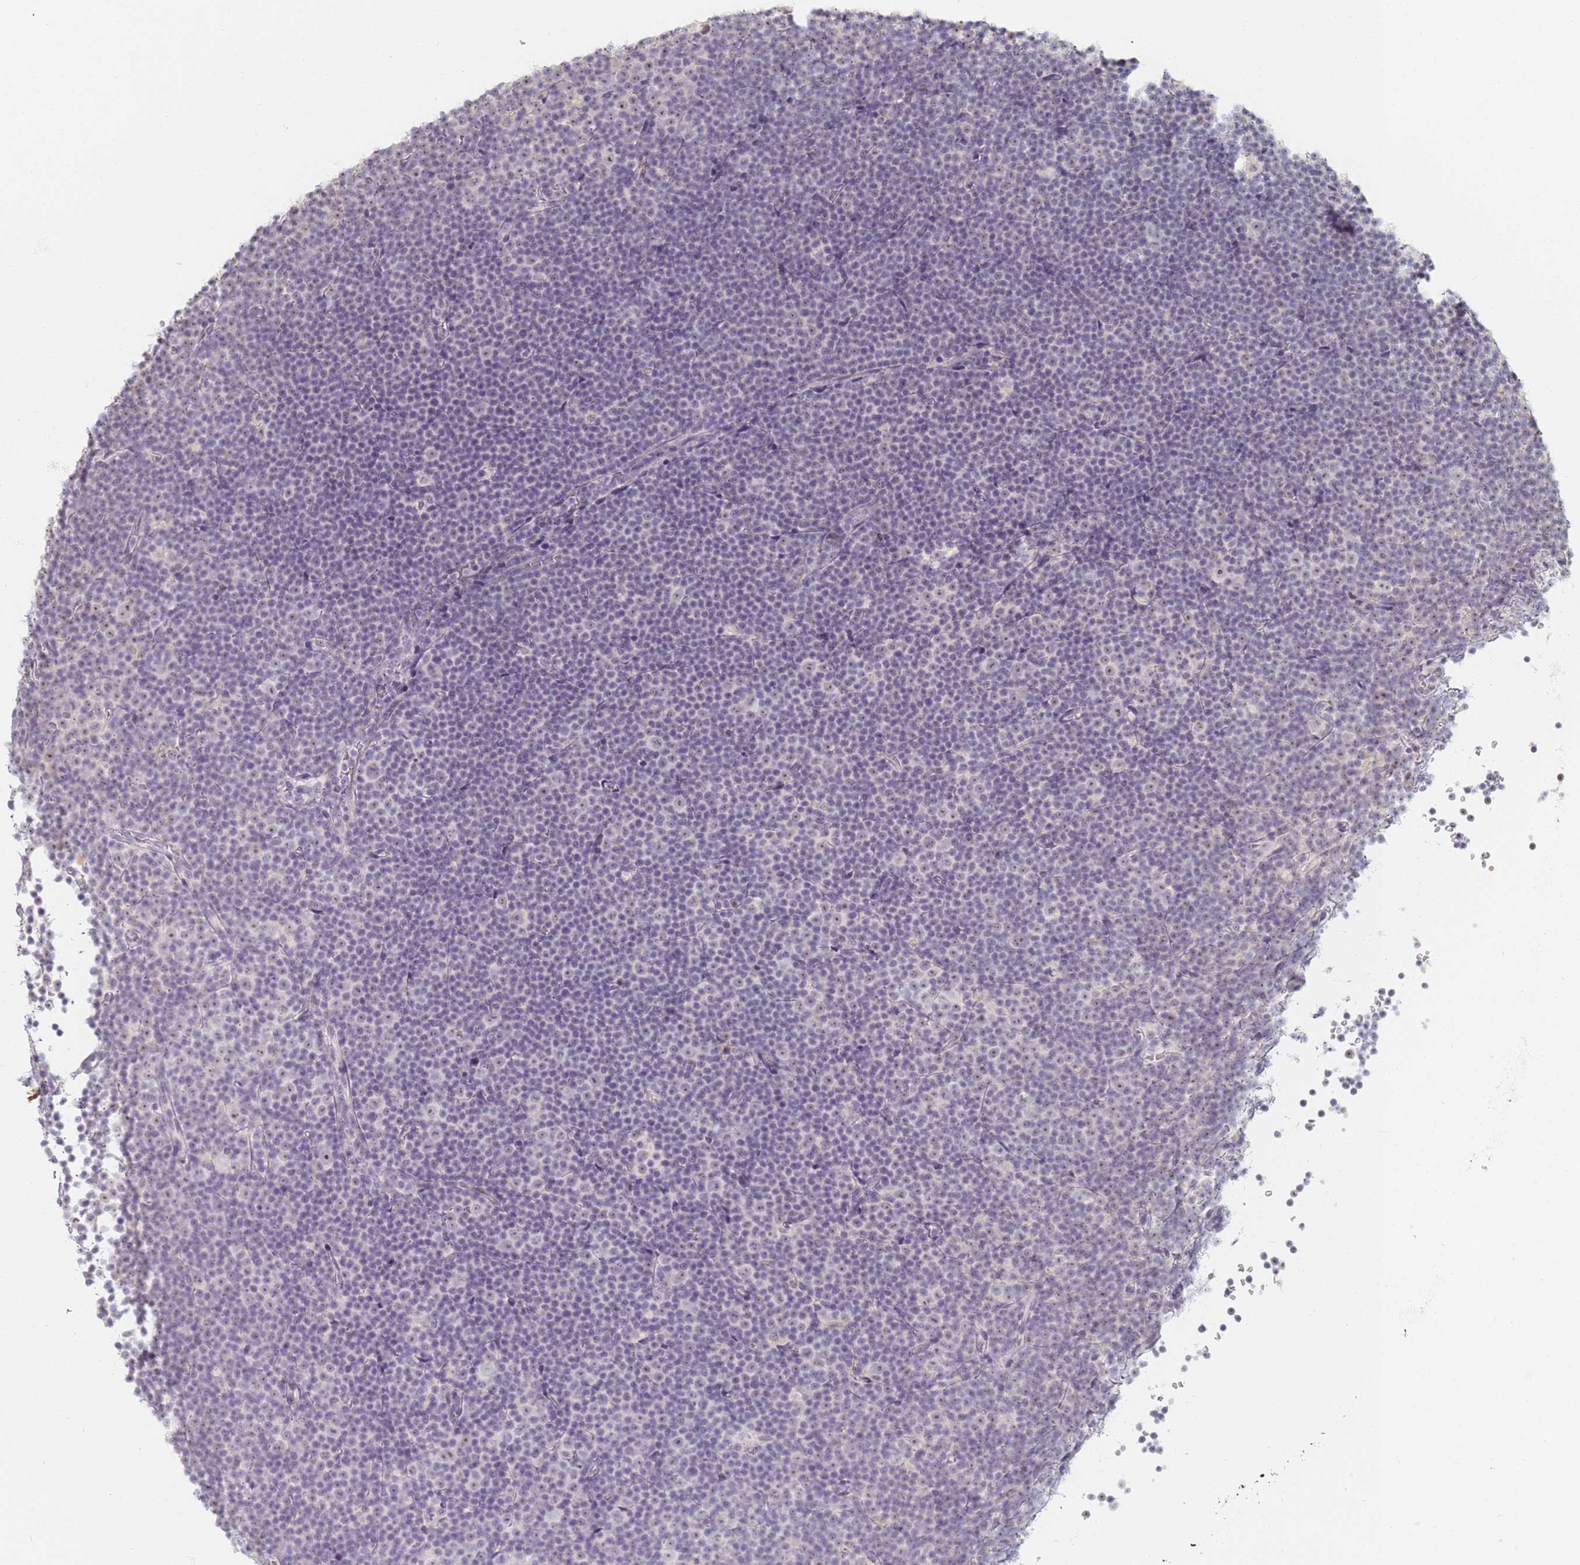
{"staining": {"intensity": "negative", "quantity": "none", "location": "none"}, "tissue": "lymphoma", "cell_type": "Tumor cells", "image_type": "cancer", "snomed": [{"axis": "morphology", "description": "Malignant lymphoma, non-Hodgkin's type, Low grade"}, {"axis": "topography", "description": "Lymph node"}], "caption": "Image shows no significant protein positivity in tumor cells of lymphoma. (DAB (3,3'-diaminobenzidine) immunohistochemistry (IHC) visualized using brightfield microscopy, high magnification).", "gene": "SLC38A9", "patient": {"sex": "female", "age": 67}}